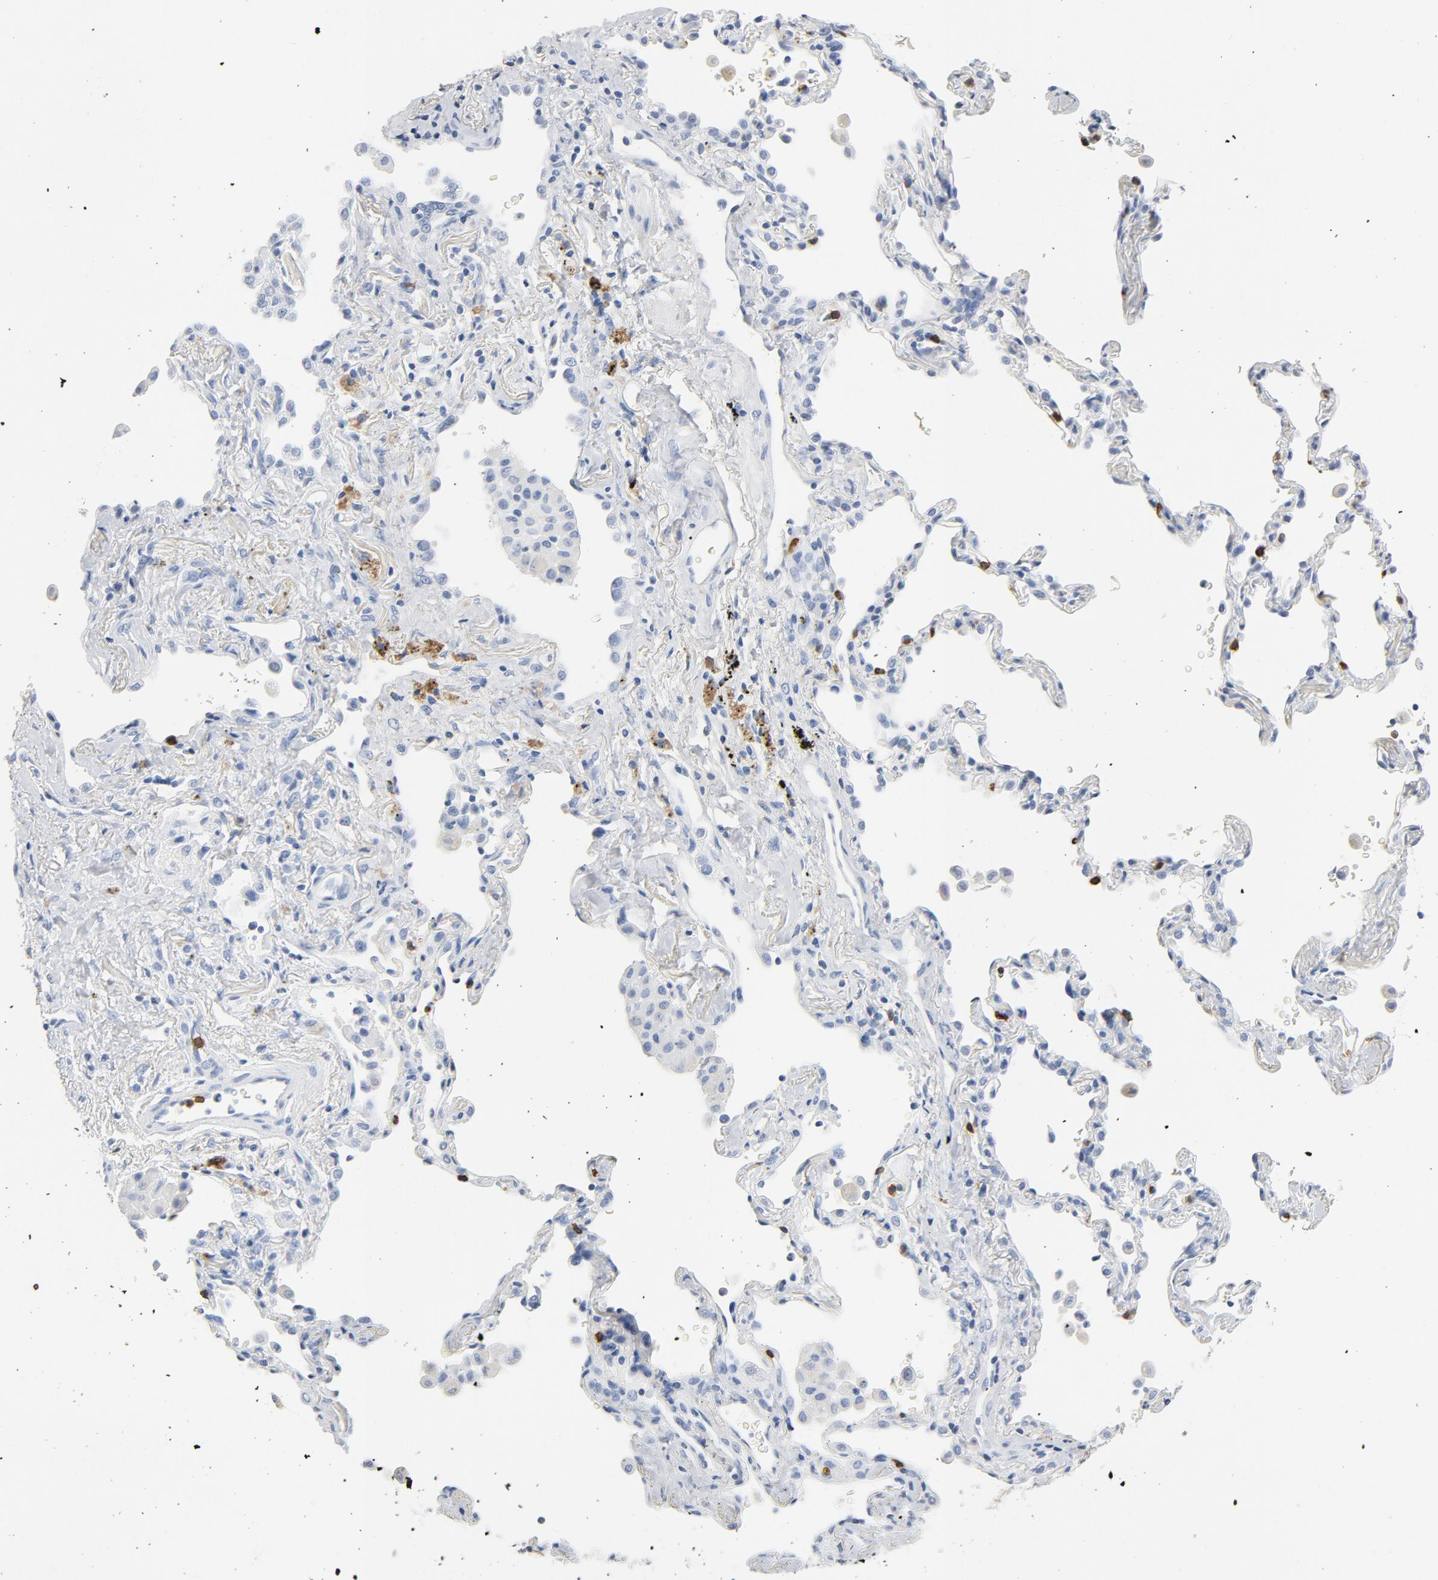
{"staining": {"intensity": "negative", "quantity": "none", "location": "none"}, "tissue": "lung cancer", "cell_type": "Tumor cells", "image_type": "cancer", "snomed": [{"axis": "morphology", "description": "Squamous cell carcinoma, NOS"}, {"axis": "topography", "description": "Lung"}], "caption": "Lung squamous cell carcinoma stained for a protein using IHC reveals no positivity tumor cells.", "gene": "PTPRB", "patient": {"sex": "female", "age": 67}}